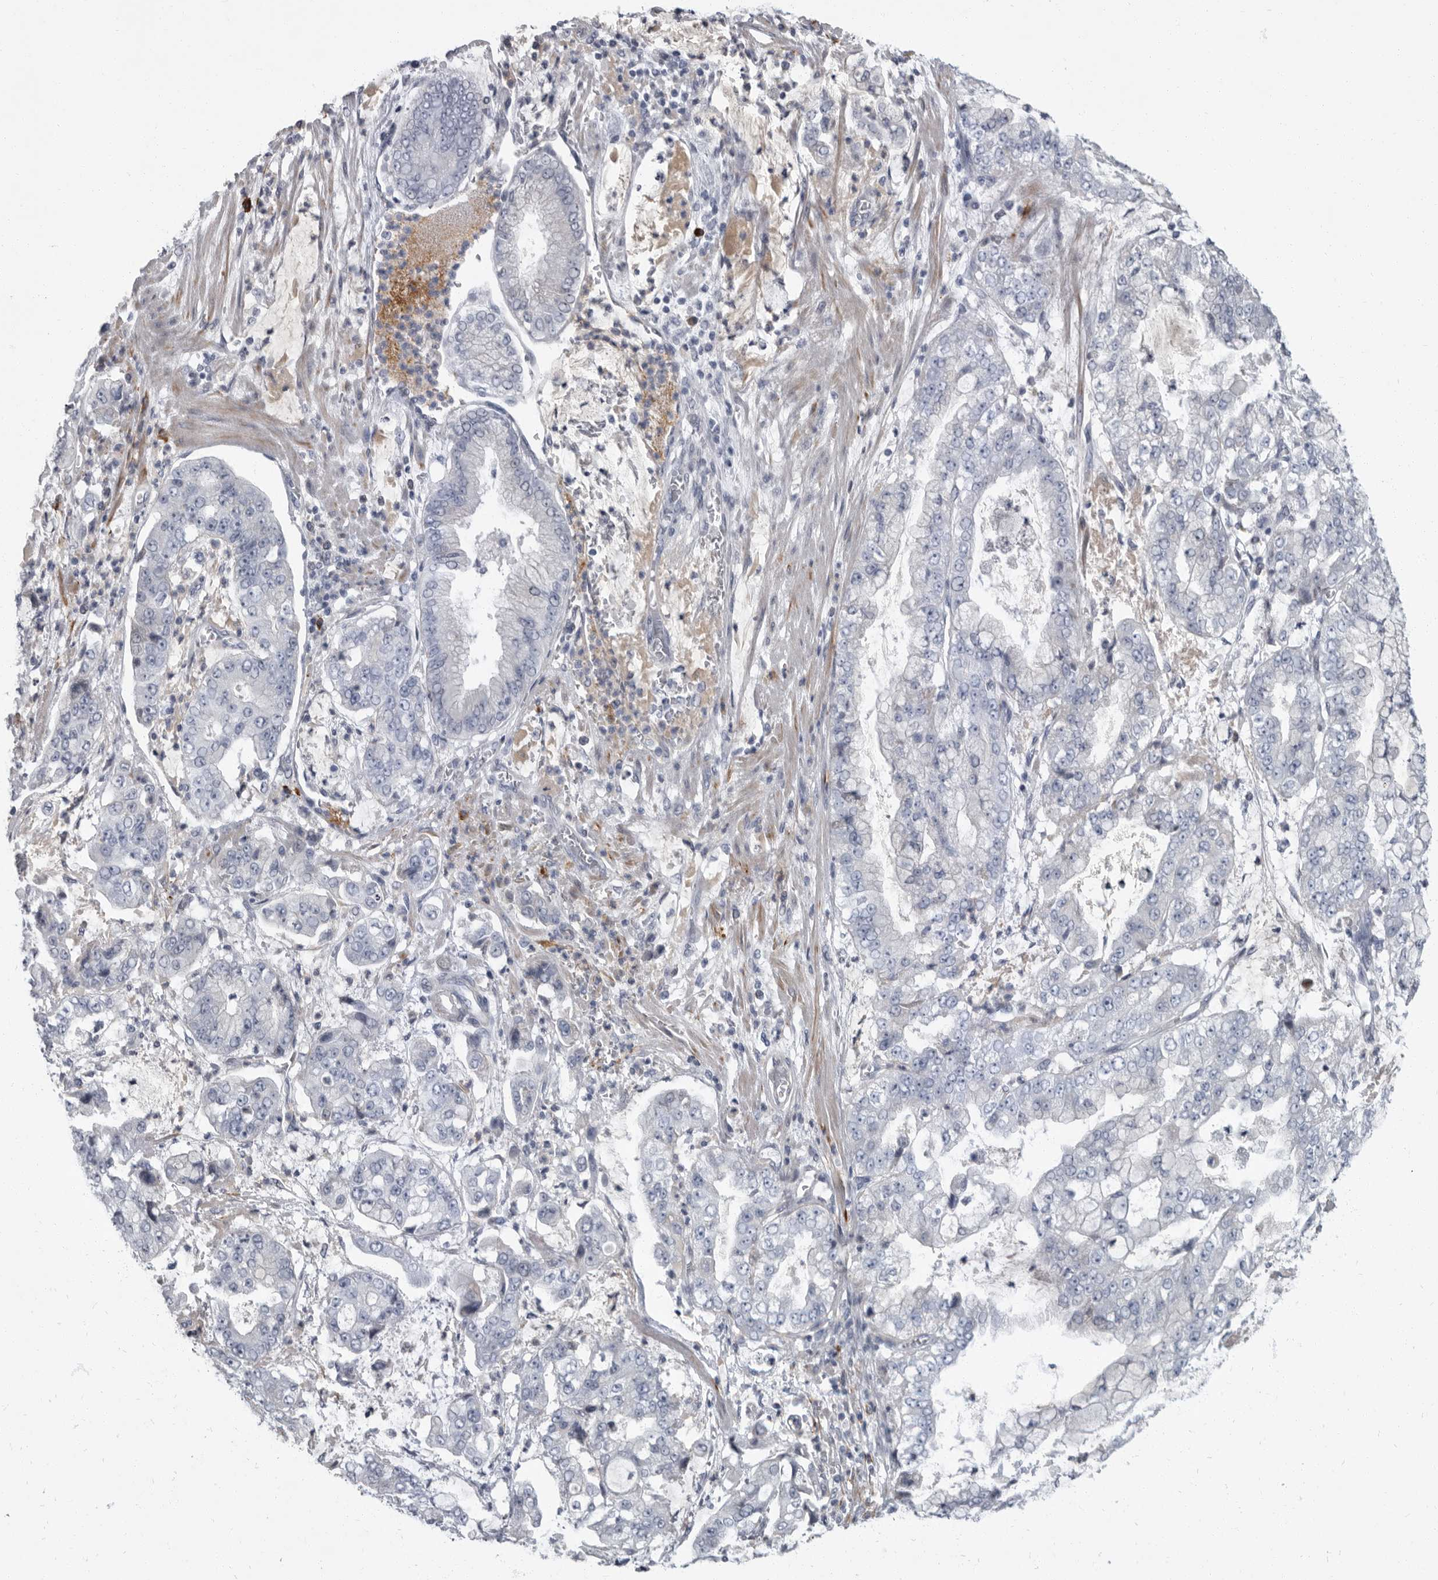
{"staining": {"intensity": "negative", "quantity": "none", "location": "none"}, "tissue": "stomach cancer", "cell_type": "Tumor cells", "image_type": "cancer", "snomed": [{"axis": "morphology", "description": "Adenocarcinoma, NOS"}, {"axis": "topography", "description": "Stomach"}], "caption": "This is an immunohistochemistry (IHC) histopathology image of human stomach cancer. There is no staining in tumor cells.", "gene": "SLC25A39", "patient": {"sex": "male", "age": 76}}